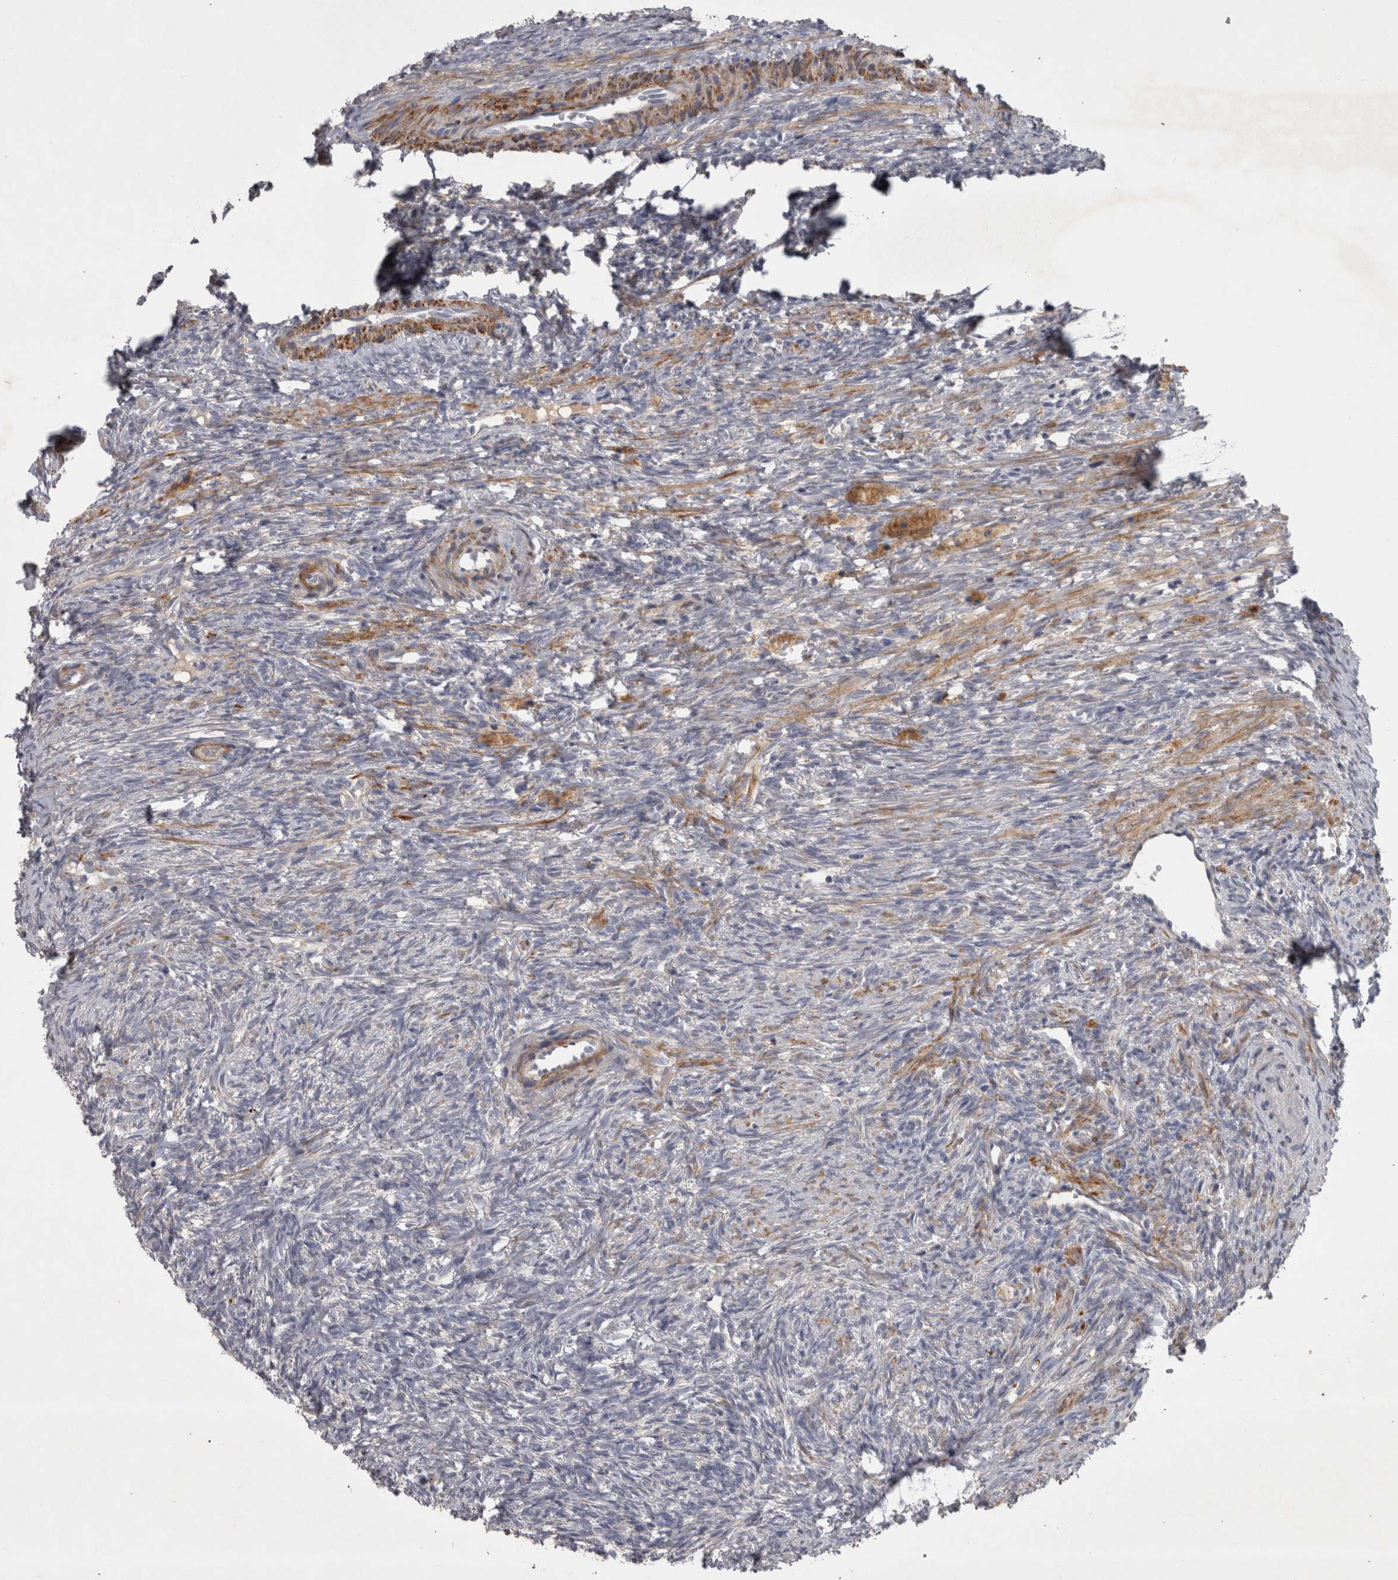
{"staining": {"intensity": "moderate", "quantity": ">75%", "location": "cytoplasmic/membranous"}, "tissue": "ovary", "cell_type": "Follicle cells", "image_type": "normal", "snomed": [{"axis": "morphology", "description": "Normal tissue, NOS"}, {"axis": "topography", "description": "Ovary"}], "caption": "An image of human ovary stained for a protein reveals moderate cytoplasmic/membranous brown staining in follicle cells.", "gene": "DBT", "patient": {"sex": "female", "age": 41}}